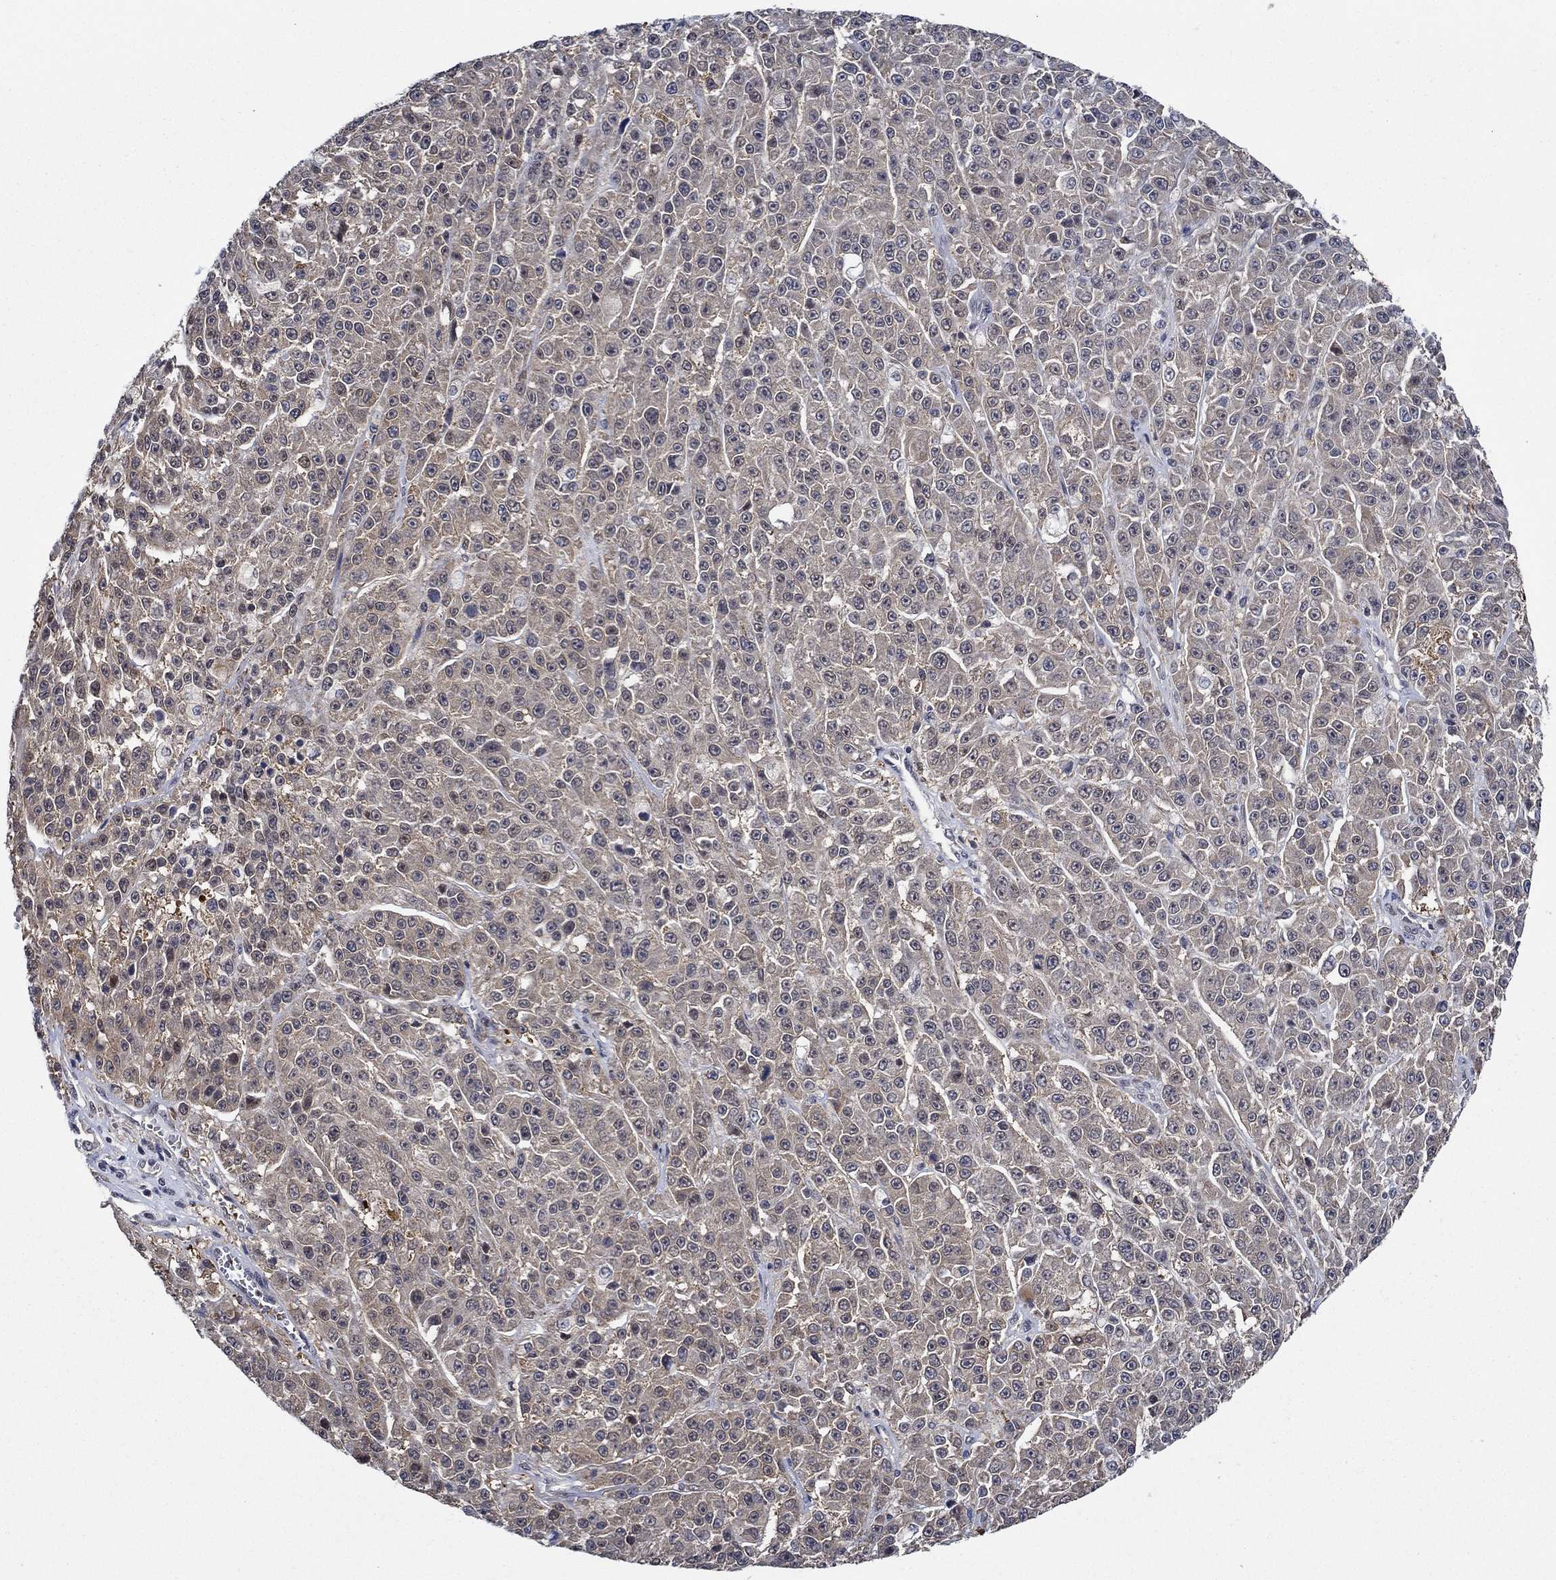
{"staining": {"intensity": "weak", "quantity": "25%-75%", "location": "cytoplasmic/membranous"}, "tissue": "melanoma", "cell_type": "Tumor cells", "image_type": "cancer", "snomed": [{"axis": "morphology", "description": "Malignant melanoma, NOS"}, {"axis": "topography", "description": "Skin"}], "caption": "Melanoma stained with immunohistochemistry (IHC) reveals weak cytoplasmic/membranous positivity in about 25%-75% of tumor cells. The staining was performed using DAB to visualize the protein expression in brown, while the nuclei were stained in blue with hematoxylin (Magnification: 20x).", "gene": "DACT1", "patient": {"sex": "female", "age": 58}}